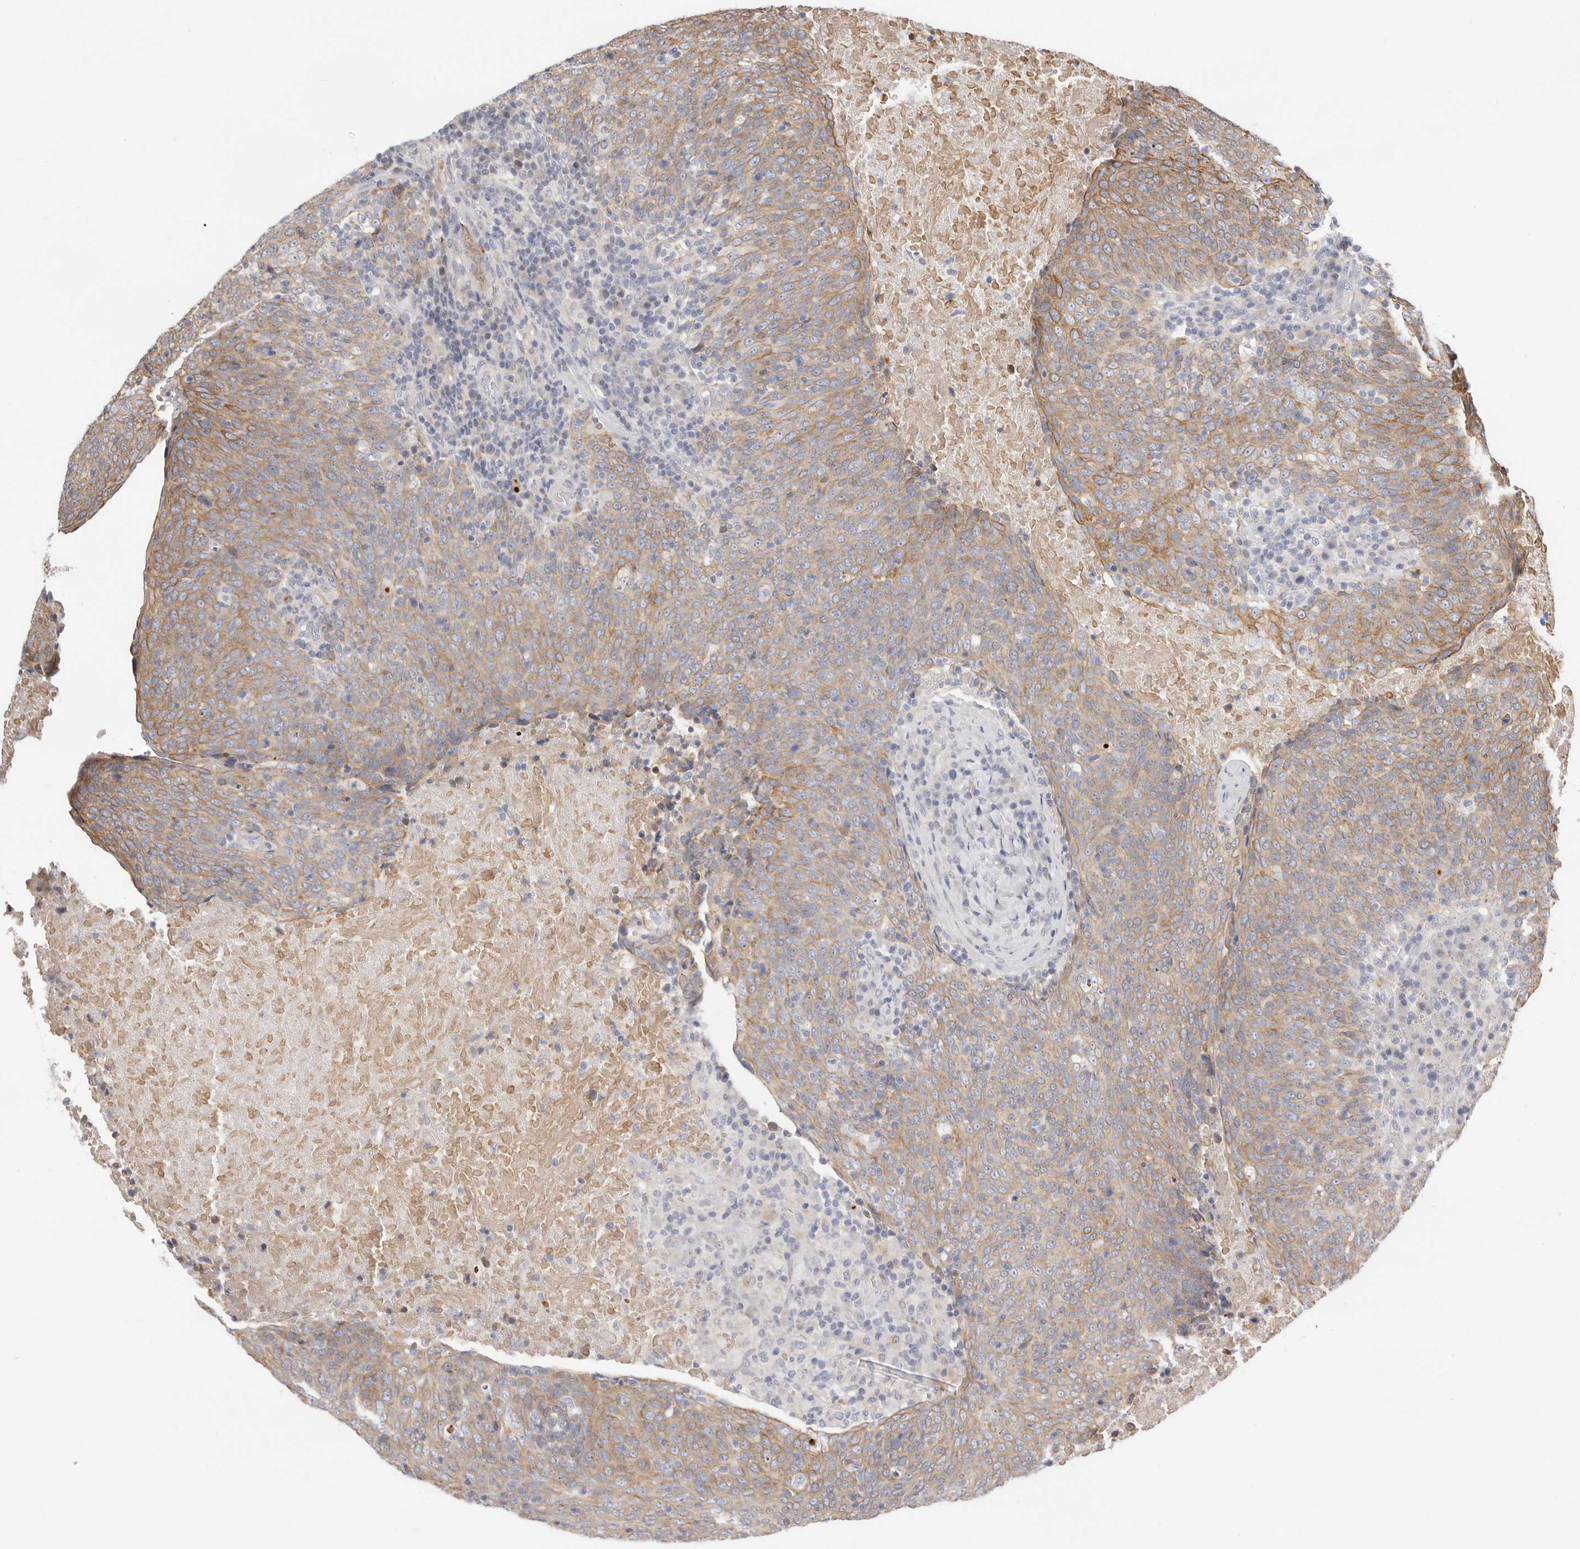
{"staining": {"intensity": "moderate", "quantity": ">75%", "location": "cytoplasmic/membranous"}, "tissue": "head and neck cancer", "cell_type": "Tumor cells", "image_type": "cancer", "snomed": [{"axis": "morphology", "description": "Squamous cell carcinoma, NOS"}, {"axis": "morphology", "description": "Squamous cell carcinoma, metastatic, NOS"}, {"axis": "topography", "description": "Lymph node"}, {"axis": "topography", "description": "Head-Neck"}], "caption": "Human head and neck squamous cell carcinoma stained for a protein (brown) displays moderate cytoplasmic/membranous positive expression in approximately >75% of tumor cells.", "gene": "USH1C", "patient": {"sex": "male", "age": 62}}